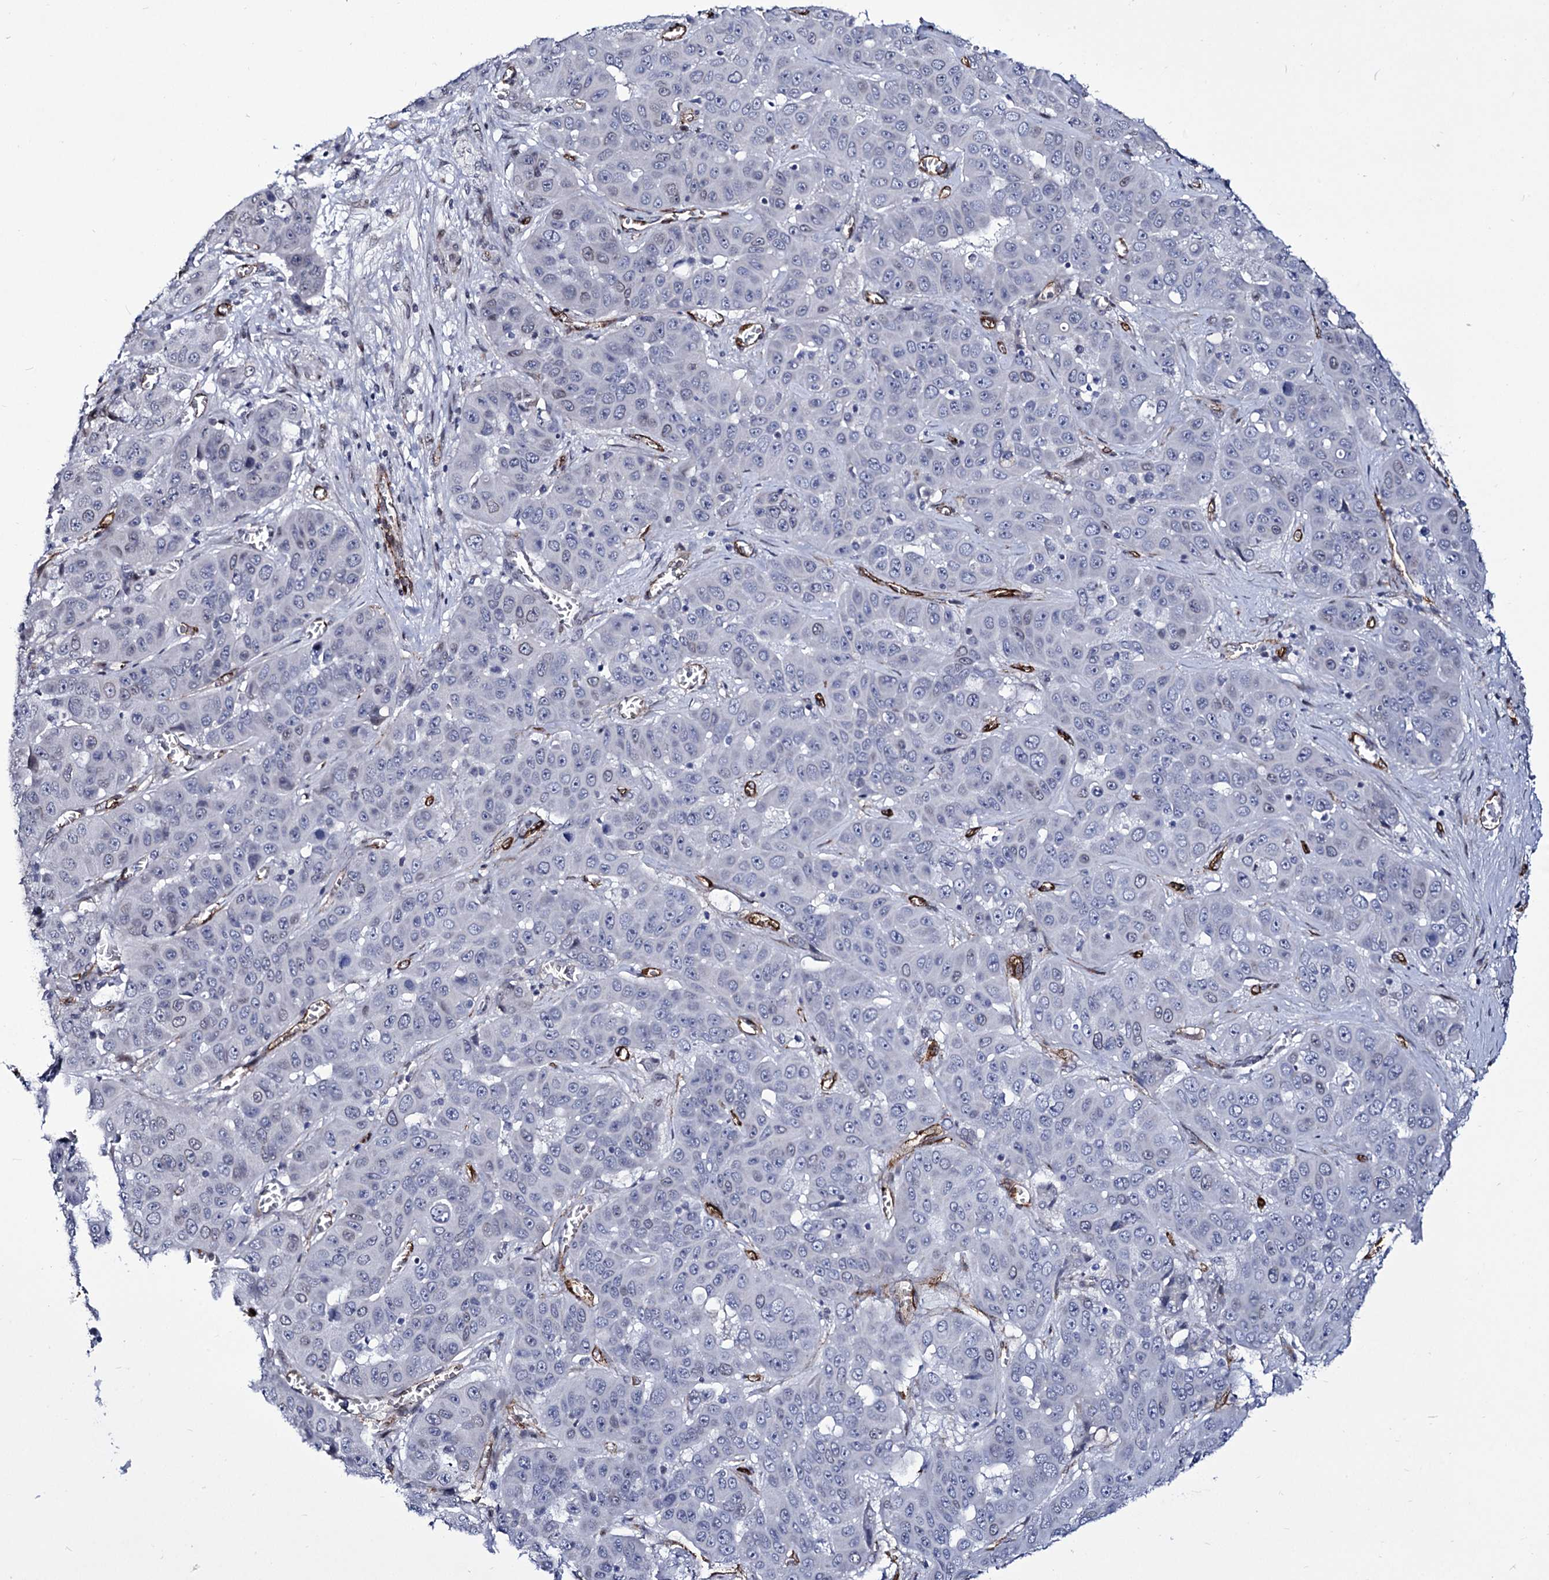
{"staining": {"intensity": "negative", "quantity": "none", "location": "none"}, "tissue": "liver cancer", "cell_type": "Tumor cells", "image_type": "cancer", "snomed": [{"axis": "morphology", "description": "Cholangiocarcinoma"}, {"axis": "topography", "description": "Liver"}], "caption": "Immunohistochemistry micrograph of human liver cholangiocarcinoma stained for a protein (brown), which reveals no expression in tumor cells. (DAB immunohistochemistry (IHC) with hematoxylin counter stain).", "gene": "ZC3H12C", "patient": {"sex": "female", "age": 52}}